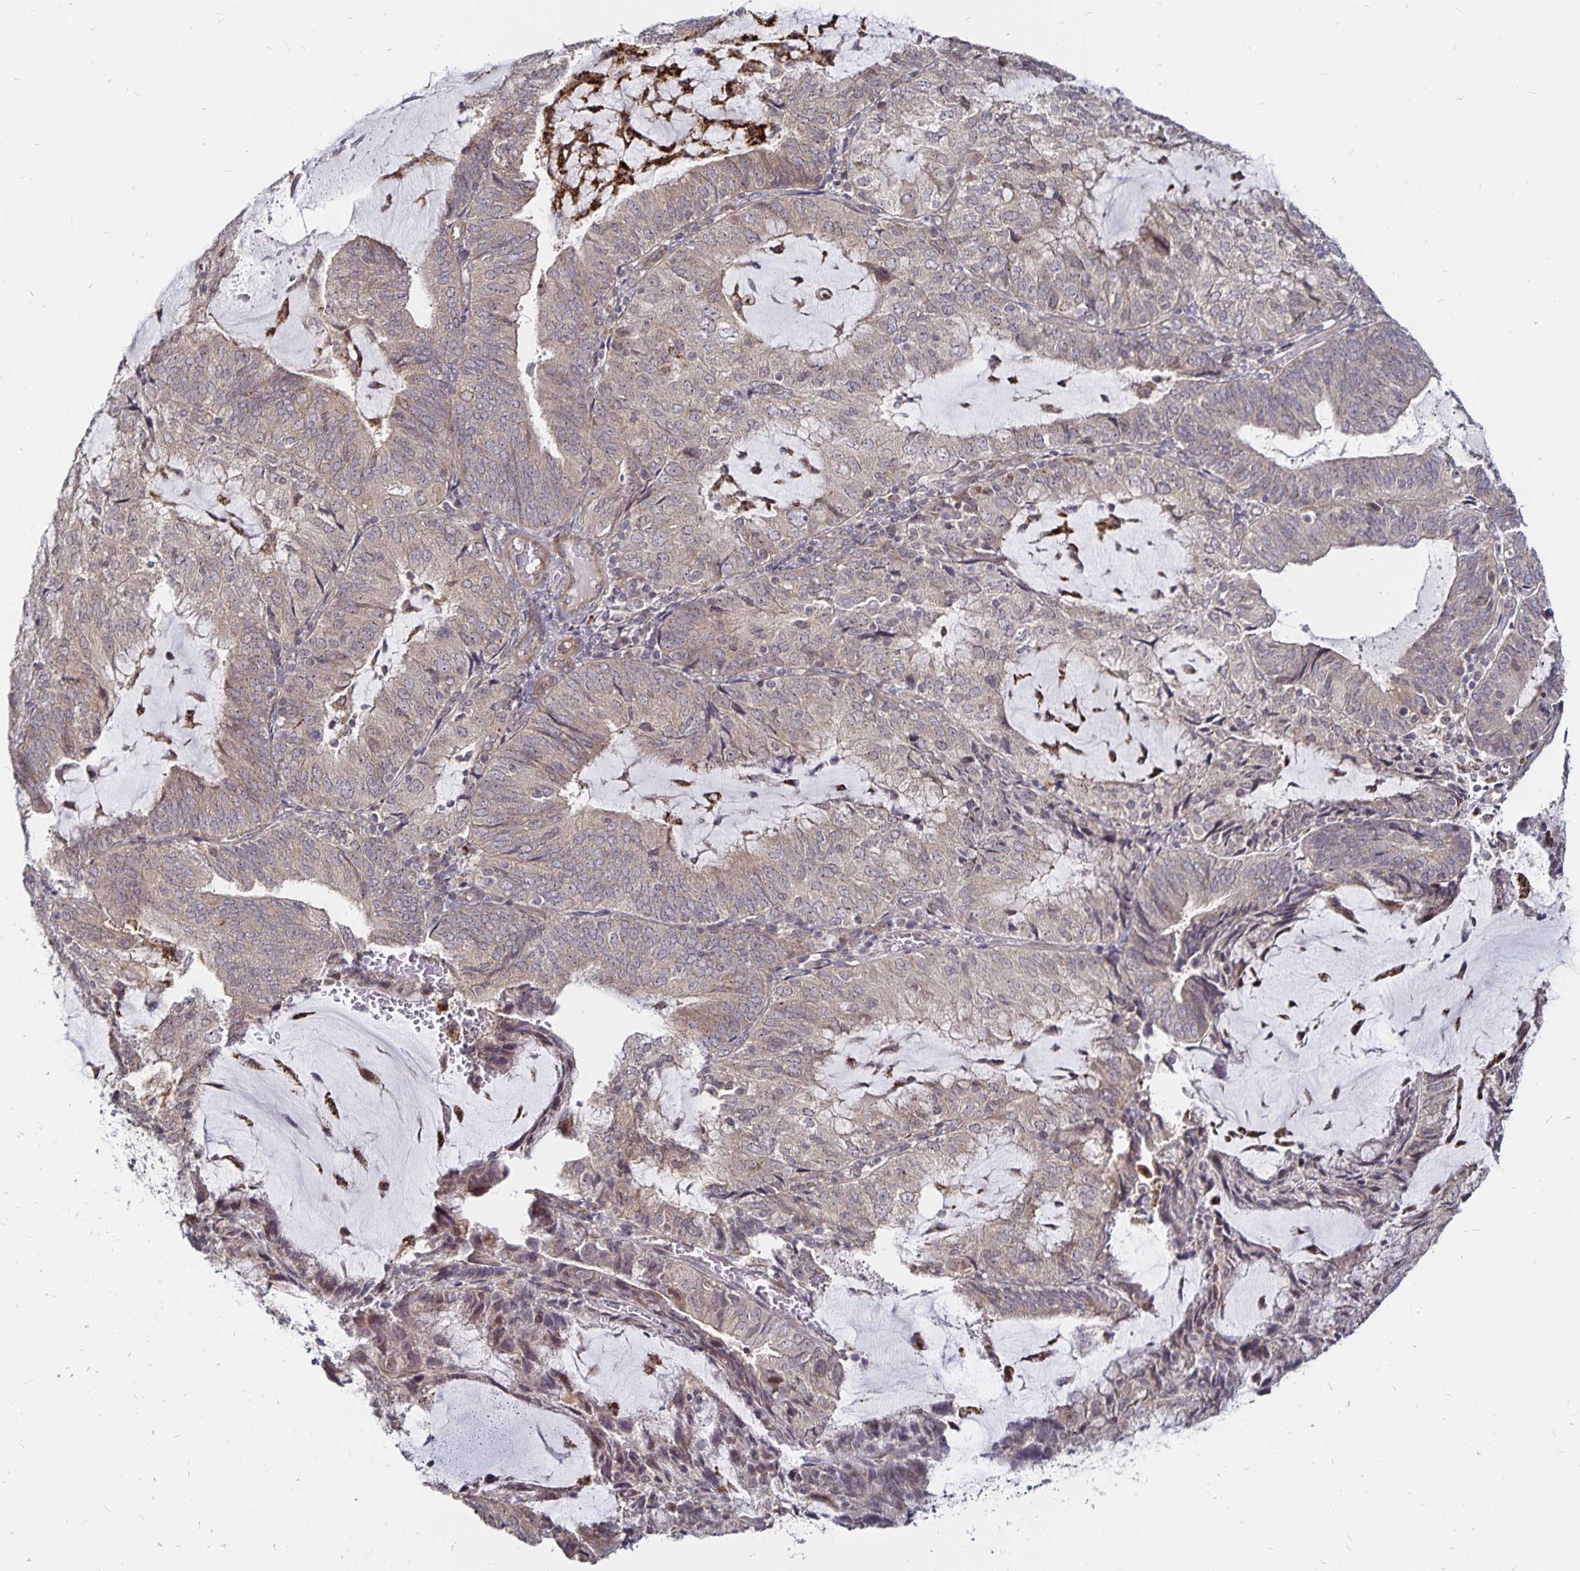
{"staining": {"intensity": "weak", "quantity": "25%-75%", "location": "cytoplasmic/membranous"}, "tissue": "endometrial cancer", "cell_type": "Tumor cells", "image_type": "cancer", "snomed": [{"axis": "morphology", "description": "Adenocarcinoma, NOS"}, {"axis": "topography", "description": "Endometrium"}], "caption": "Approximately 25%-75% of tumor cells in endometrial cancer demonstrate weak cytoplasmic/membranous protein expression as visualized by brown immunohistochemical staining.", "gene": "CYP27A1", "patient": {"sex": "female", "age": 81}}